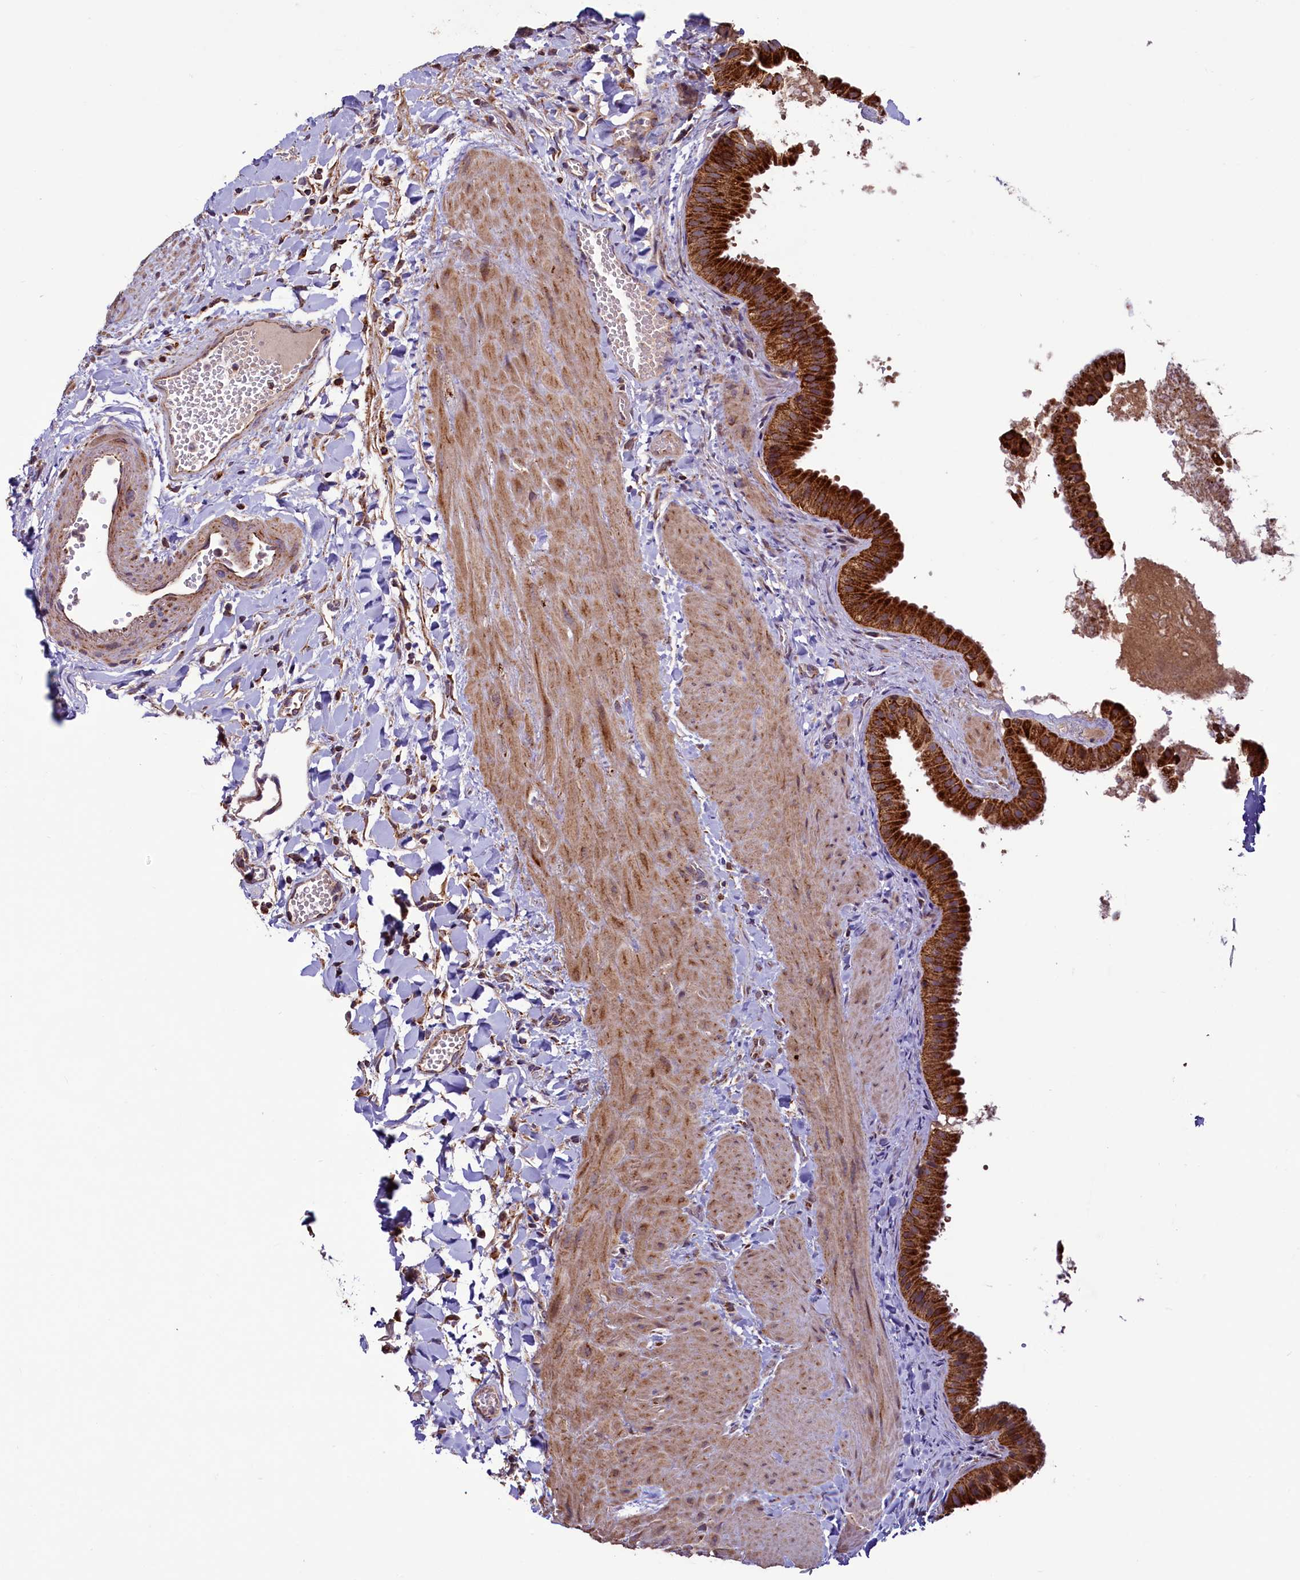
{"staining": {"intensity": "strong", "quantity": ">75%", "location": "cytoplasmic/membranous"}, "tissue": "gallbladder", "cell_type": "Glandular cells", "image_type": "normal", "snomed": [{"axis": "morphology", "description": "Normal tissue, NOS"}, {"axis": "topography", "description": "Gallbladder"}], "caption": "Protein staining by IHC displays strong cytoplasmic/membranous expression in approximately >75% of glandular cells in benign gallbladder.", "gene": "STARD5", "patient": {"sex": "male", "age": 55}}